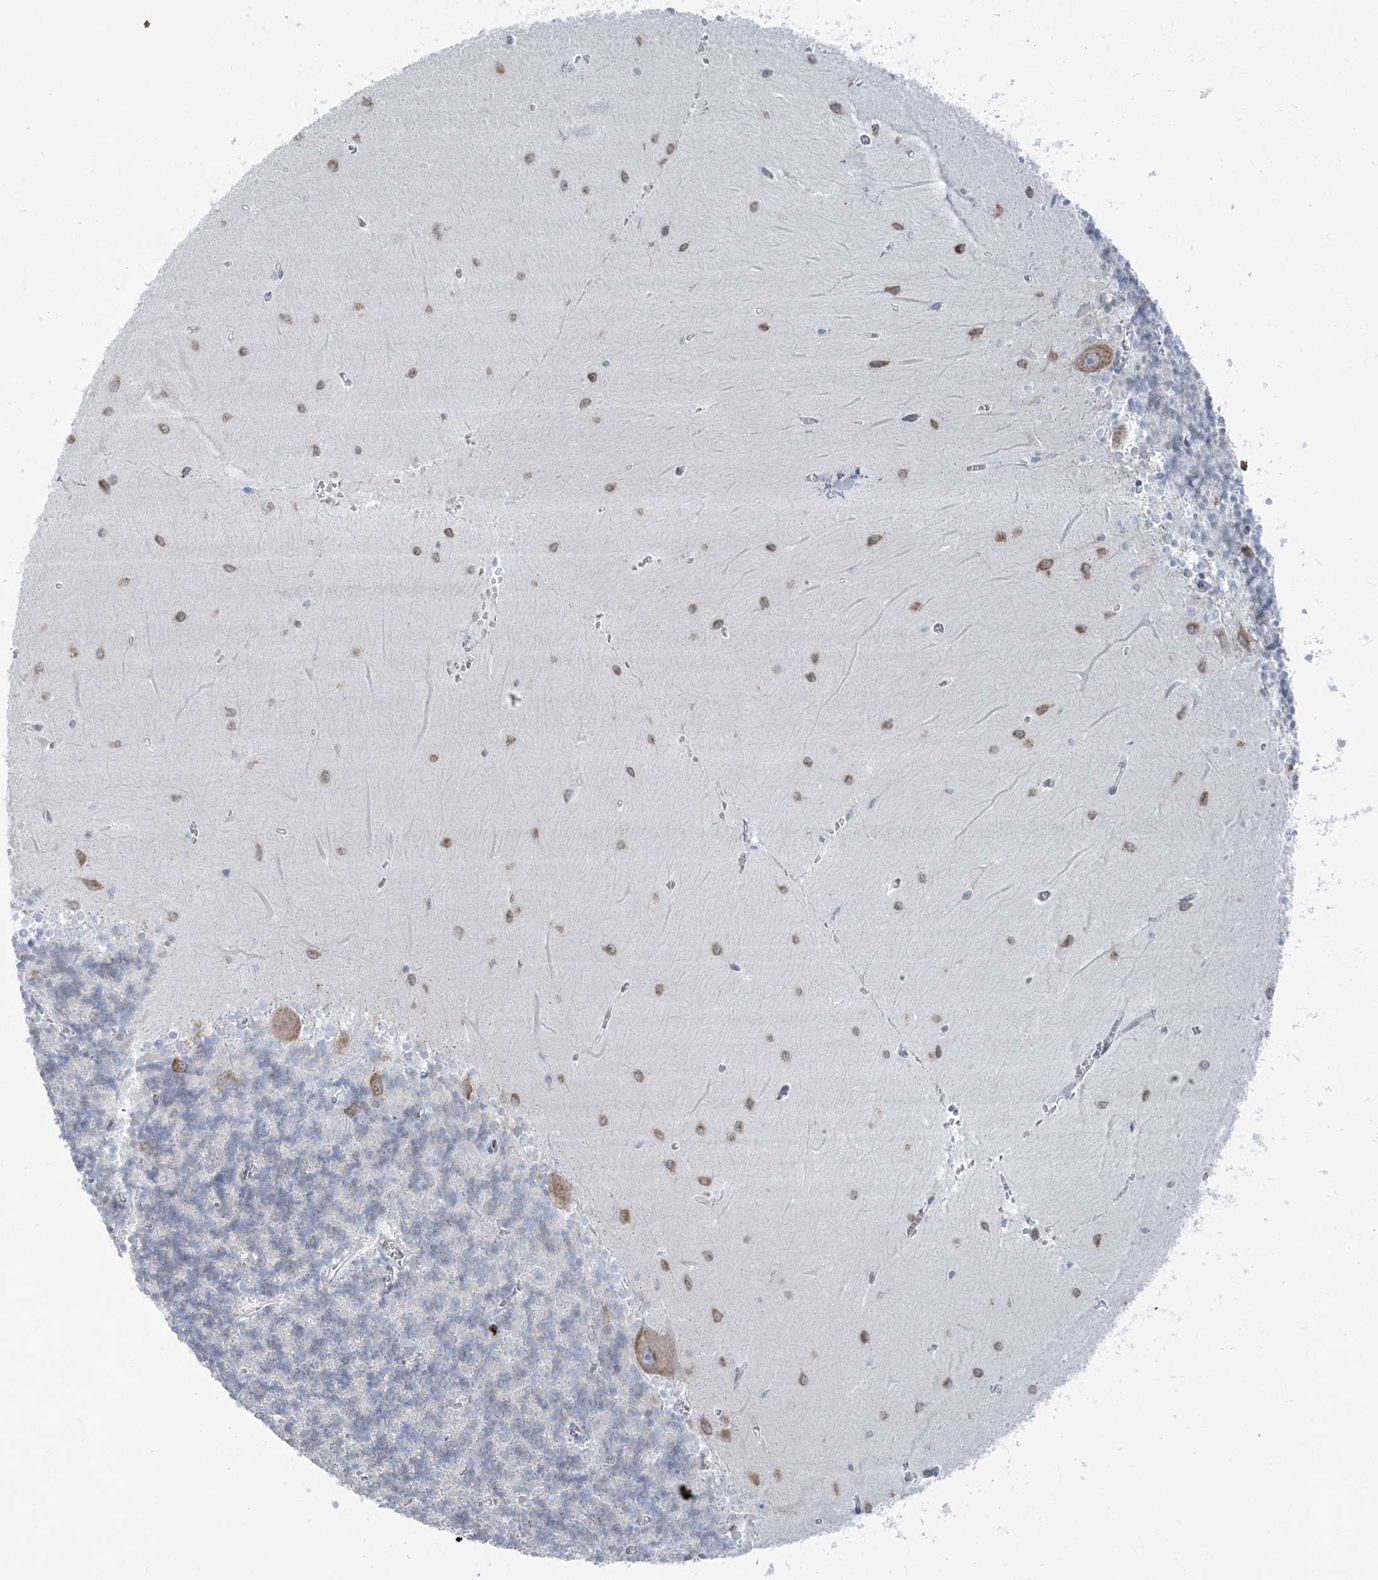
{"staining": {"intensity": "negative", "quantity": "none", "location": "none"}, "tissue": "cerebellum", "cell_type": "Cells in granular layer", "image_type": "normal", "snomed": [{"axis": "morphology", "description": "Normal tissue, NOS"}, {"axis": "topography", "description": "Cerebellum"}], "caption": "Photomicrograph shows no significant protein staining in cells in granular layer of unremarkable cerebellum.", "gene": "CCNJ", "patient": {"sex": "male", "age": 37}}